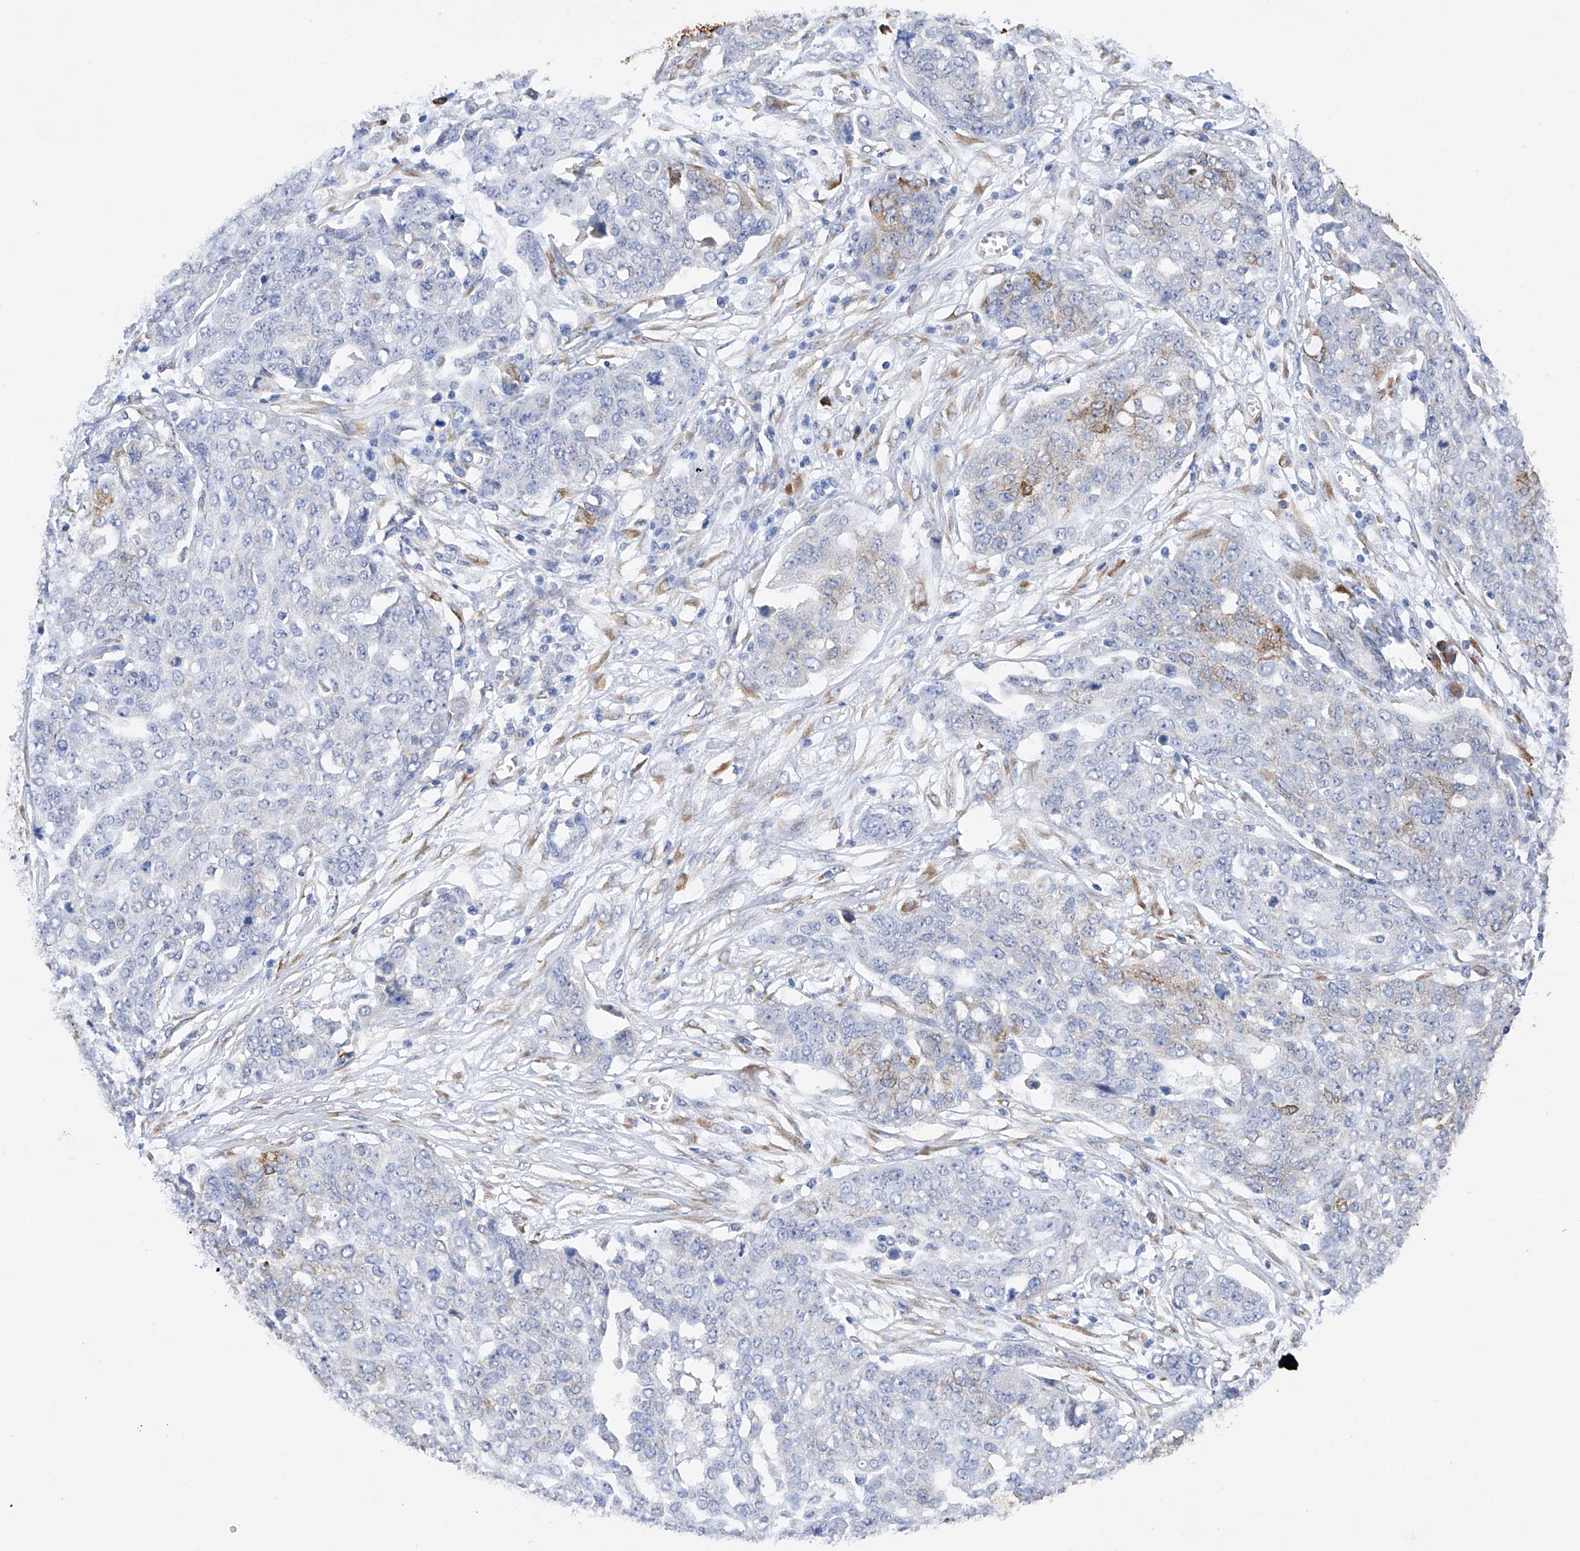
{"staining": {"intensity": "moderate", "quantity": "<25%", "location": "cytoplasmic/membranous"}, "tissue": "ovarian cancer", "cell_type": "Tumor cells", "image_type": "cancer", "snomed": [{"axis": "morphology", "description": "Cystadenocarcinoma, serous, NOS"}, {"axis": "topography", "description": "Soft tissue"}, {"axis": "topography", "description": "Ovary"}], "caption": "Ovarian cancer was stained to show a protein in brown. There is low levels of moderate cytoplasmic/membranous expression in approximately <25% of tumor cells.", "gene": "PDIA5", "patient": {"sex": "female", "age": 57}}